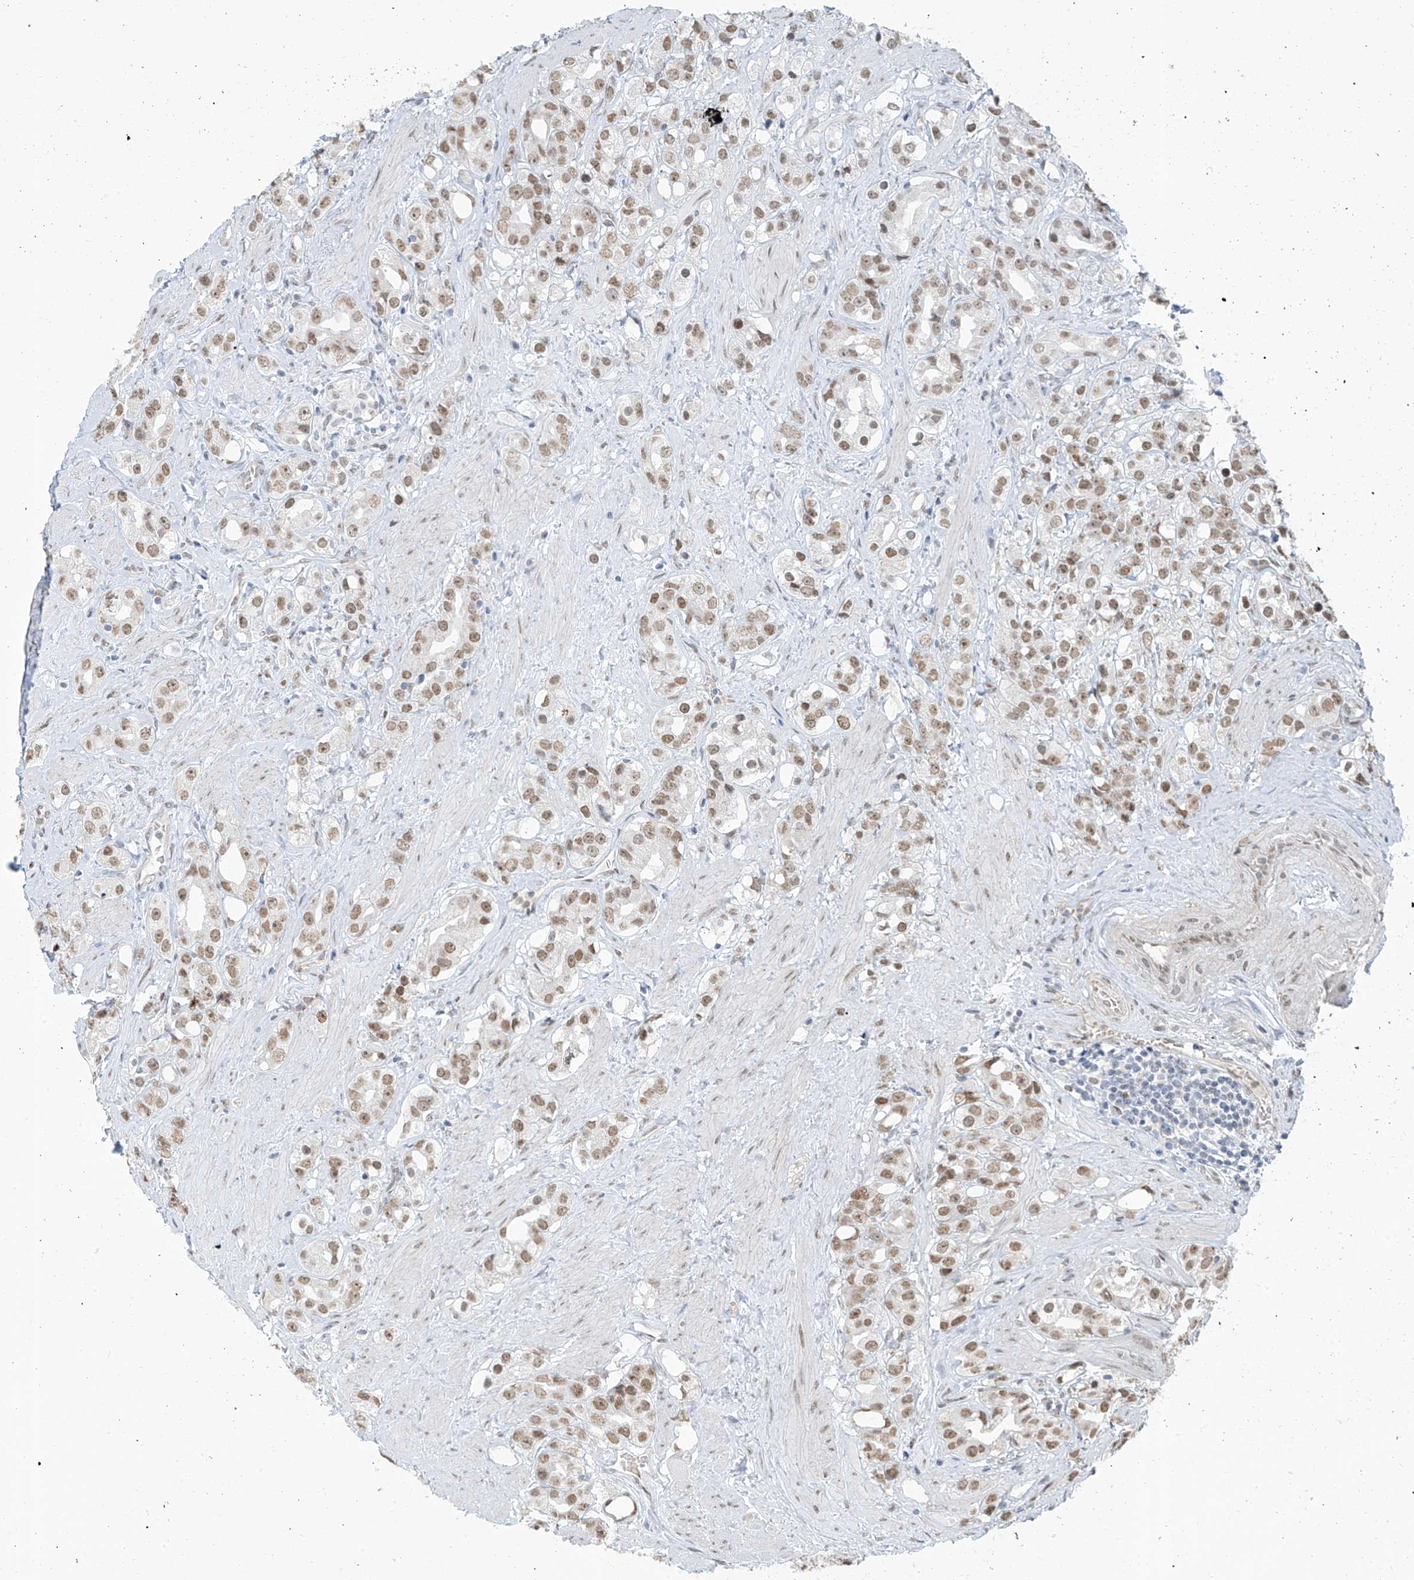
{"staining": {"intensity": "moderate", "quantity": ">75%", "location": "nuclear"}, "tissue": "prostate cancer", "cell_type": "Tumor cells", "image_type": "cancer", "snomed": [{"axis": "morphology", "description": "Adenocarcinoma, NOS"}, {"axis": "topography", "description": "Prostate"}], "caption": "Moderate nuclear expression for a protein is appreciated in about >75% of tumor cells of prostate cancer using immunohistochemistry.", "gene": "MCM9", "patient": {"sex": "male", "age": 79}}